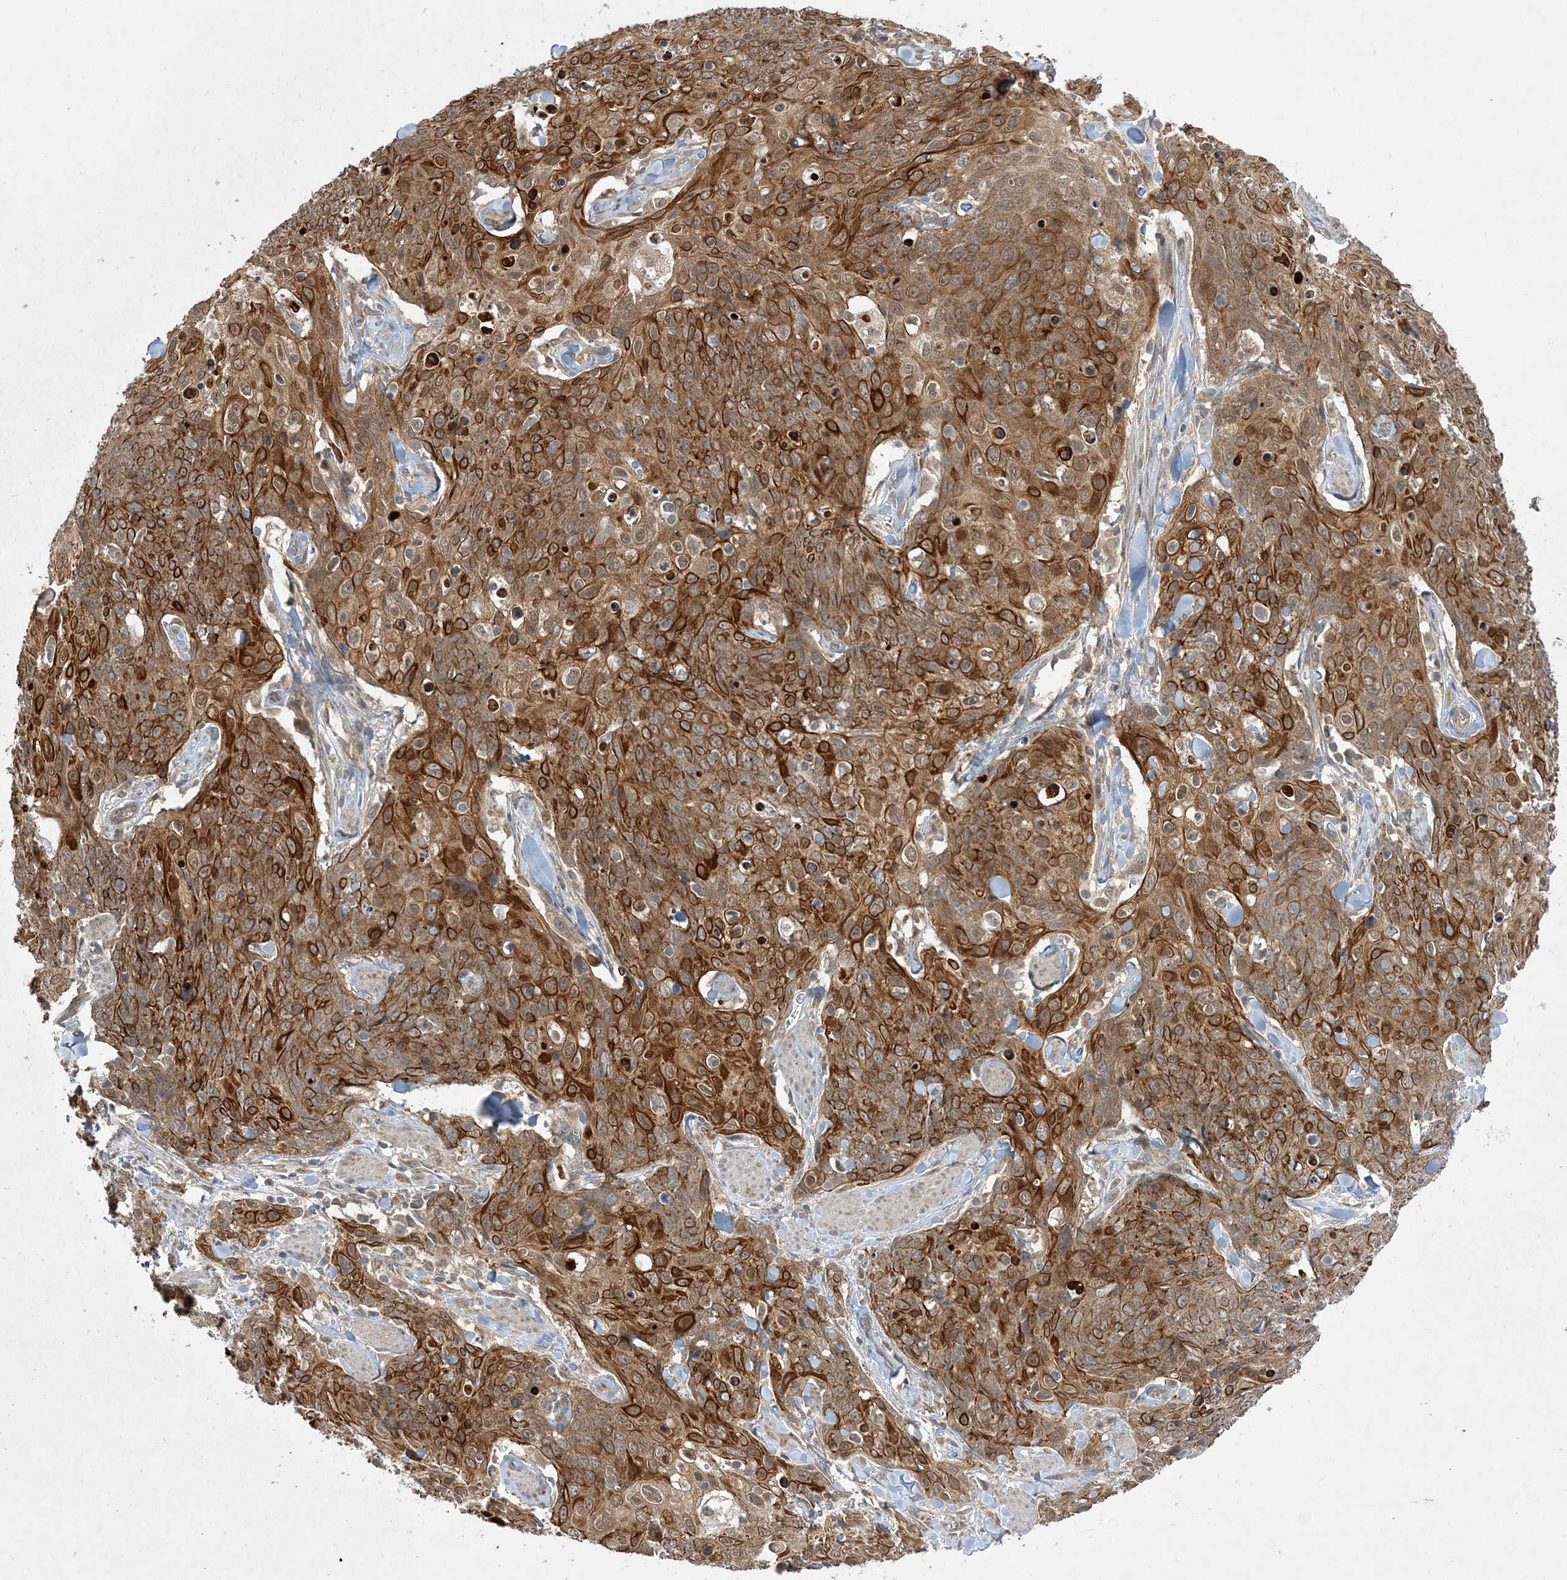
{"staining": {"intensity": "strong", "quantity": "25%-75%", "location": "cytoplasmic/membranous"}, "tissue": "skin cancer", "cell_type": "Tumor cells", "image_type": "cancer", "snomed": [{"axis": "morphology", "description": "Squamous cell carcinoma, NOS"}, {"axis": "topography", "description": "Skin"}, {"axis": "topography", "description": "Vulva"}], "caption": "Human squamous cell carcinoma (skin) stained with a brown dye displays strong cytoplasmic/membranous positive staining in about 25%-75% of tumor cells.", "gene": "MMADHC", "patient": {"sex": "female", "age": 85}}